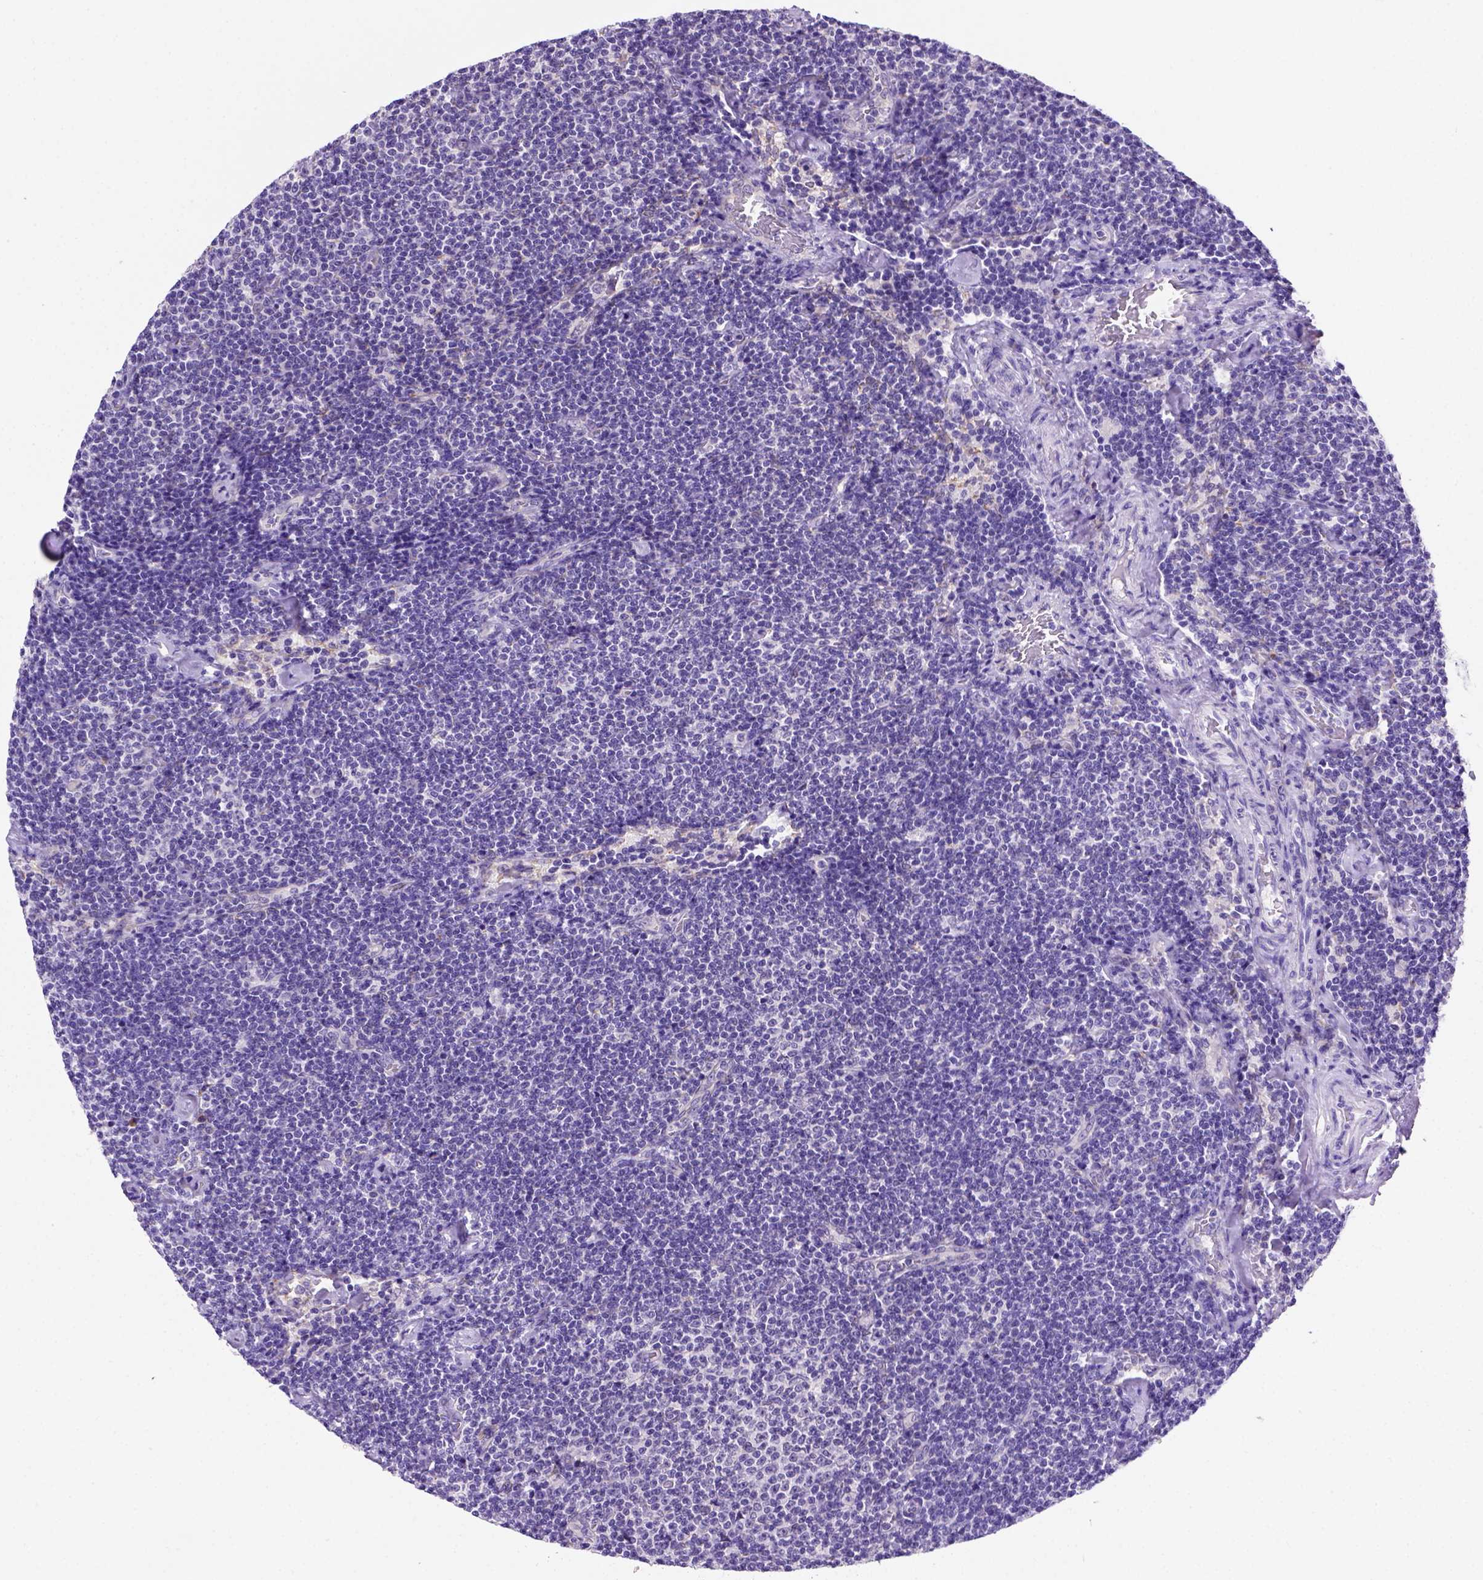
{"staining": {"intensity": "negative", "quantity": "none", "location": "none"}, "tissue": "lymphoma", "cell_type": "Tumor cells", "image_type": "cancer", "snomed": [{"axis": "morphology", "description": "Malignant lymphoma, non-Hodgkin's type, Low grade"}, {"axis": "topography", "description": "Lymph node"}], "caption": "DAB immunohistochemical staining of low-grade malignant lymphoma, non-Hodgkin's type exhibits no significant positivity in tumor cells. (DAB (3,3'-diaminobenzidine) immunohistochemistry (IHC) with hematoxylin counter stain).", "gene": "FAM81B", "patient": {"sex": "male", "age": 81}}